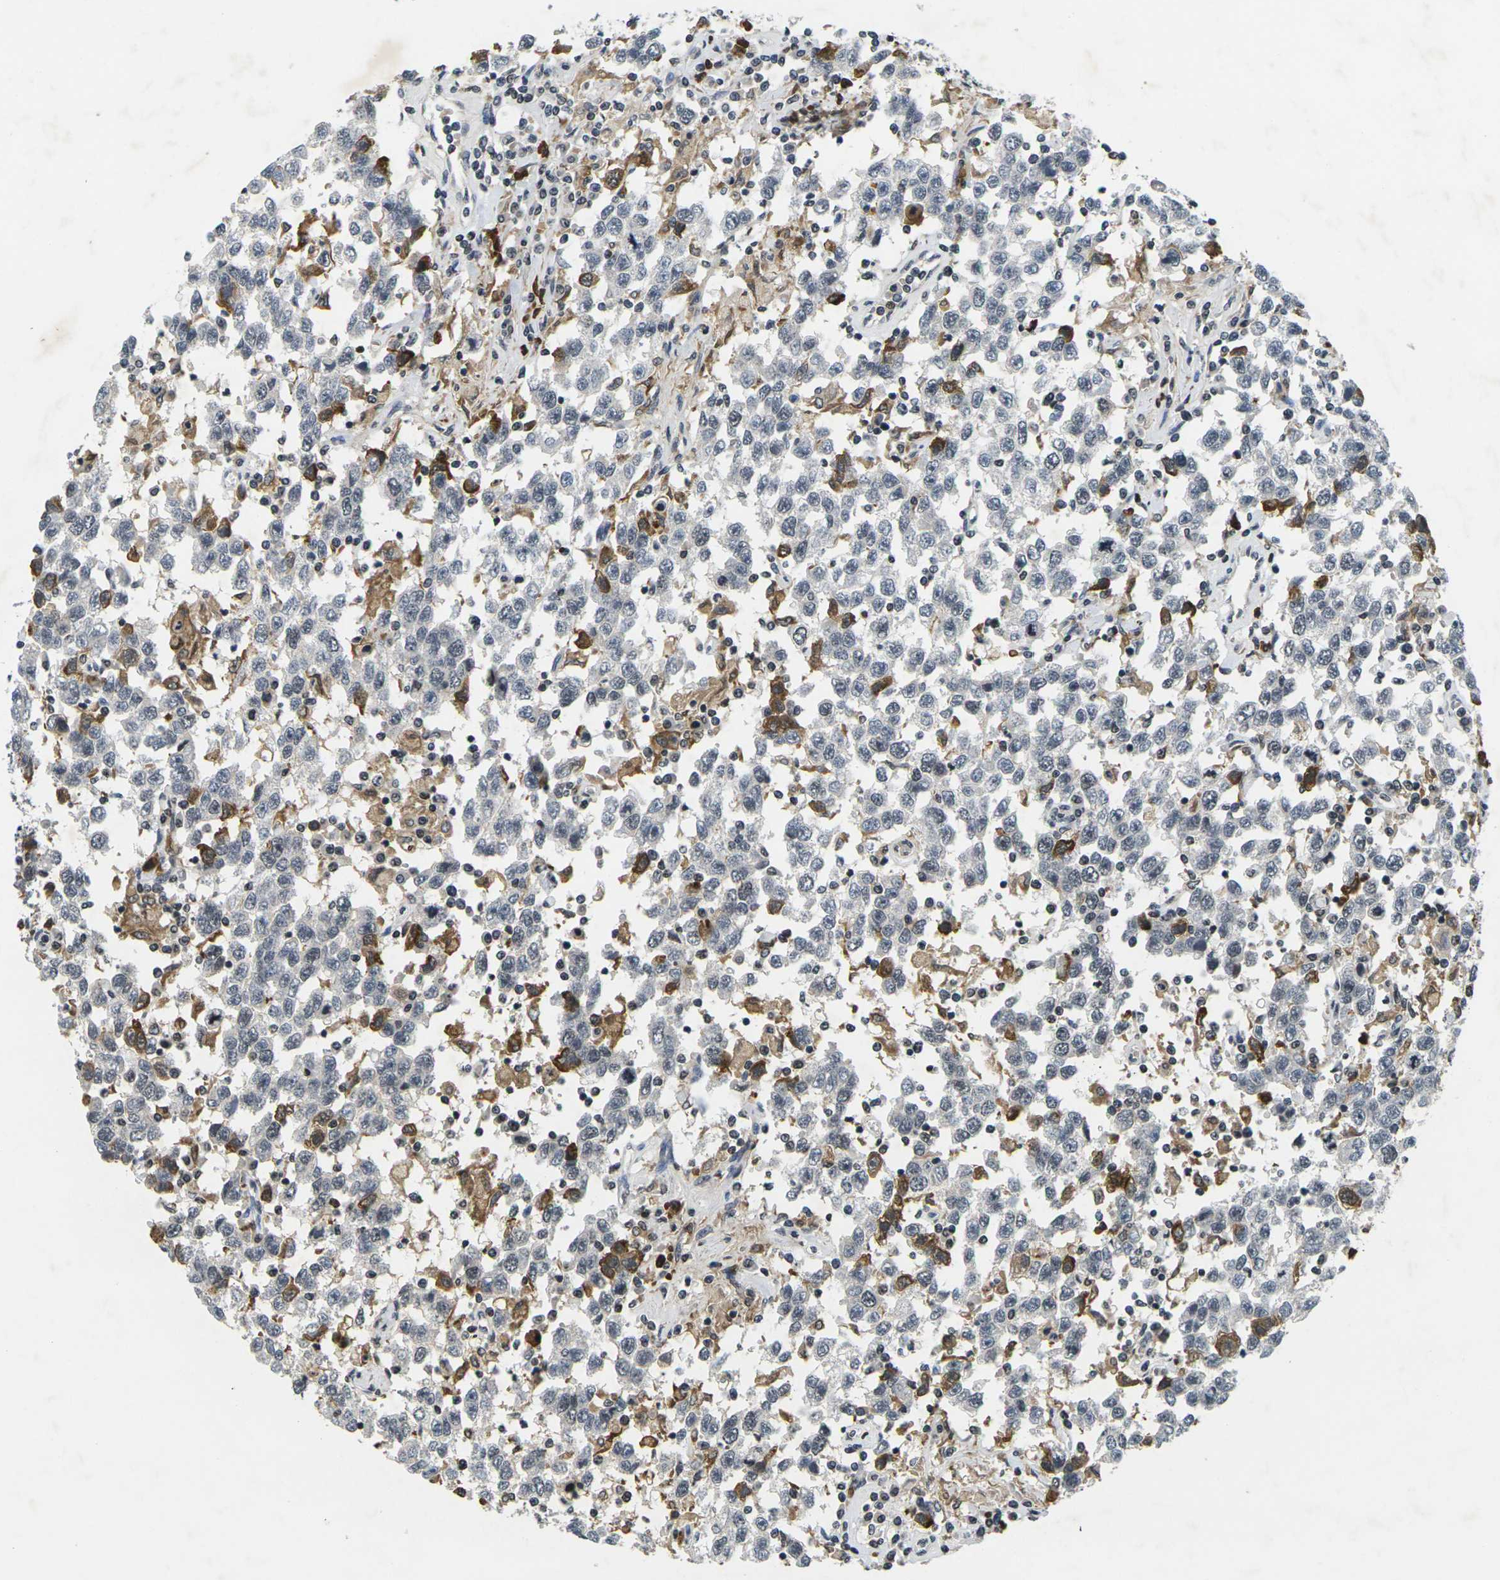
{"staining": {"intensity": "moderate", "quantity": "<25%", "location": "cytoplasmic/membranous"}, "tissue": "testis cancer", "cell_type": "Tumor cells", "image_type": "cancer", "snomed": [{"axis": "morphology", "description": "Seminoma, NOS"}, {"axis": "topography", "description": "Testis"}], "caption": "A micrograph of human testis seminoma stained for a protein demonstrates moderate cytoplasmic/membranous brown staining in tumor cells. (DAB IHC, brown staining for protein, blue staining for nuclei).", "gene": "C1QC", "patient": {"sex": "male", "age": 41}}